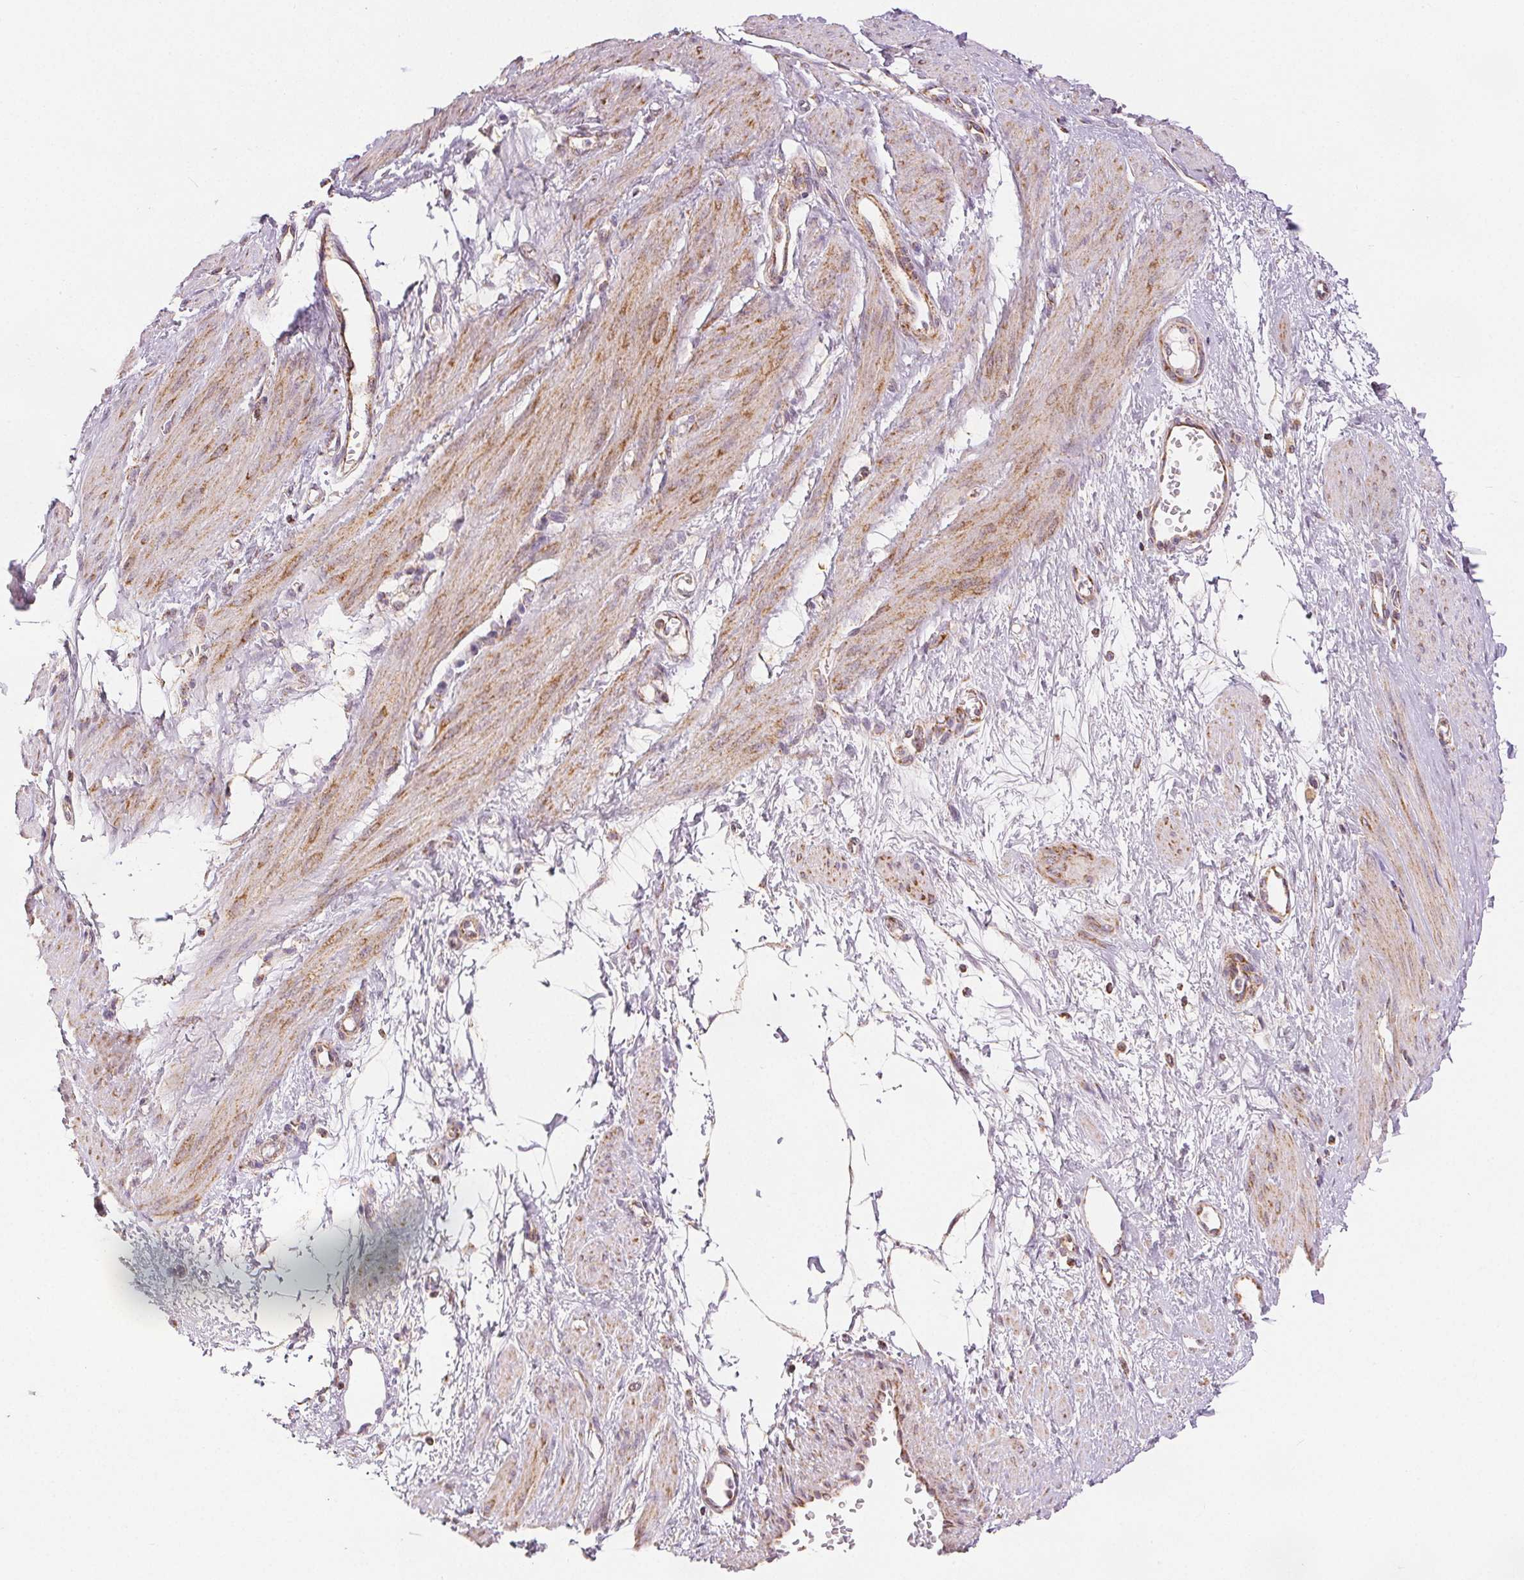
{"staining": {"intensity": "moderate", "quantity": "25%-75%", "location": "cytoplasmic/membranous"}, "tissue": "smooth muscle", "cell_type": "Smooth muscle cells", "image_type": "normal", "snomed": [{"axis": "morphology", "description": "Normal tissue, NOS"}, {"axis": "topography", "description": "Smooth muscle"}, {"axis": "topography", "description": "Uterus"}], "caption": "A high-resolution photomicrograph shows immunohistochemistry staining of normal smooth muscle, which displays moderate cytoplasmic/membranous staining in approximately 25%-75% of smooth muscle cells.", "gene": "SDHB", "patient": {"sex": "female", "age": 39}}